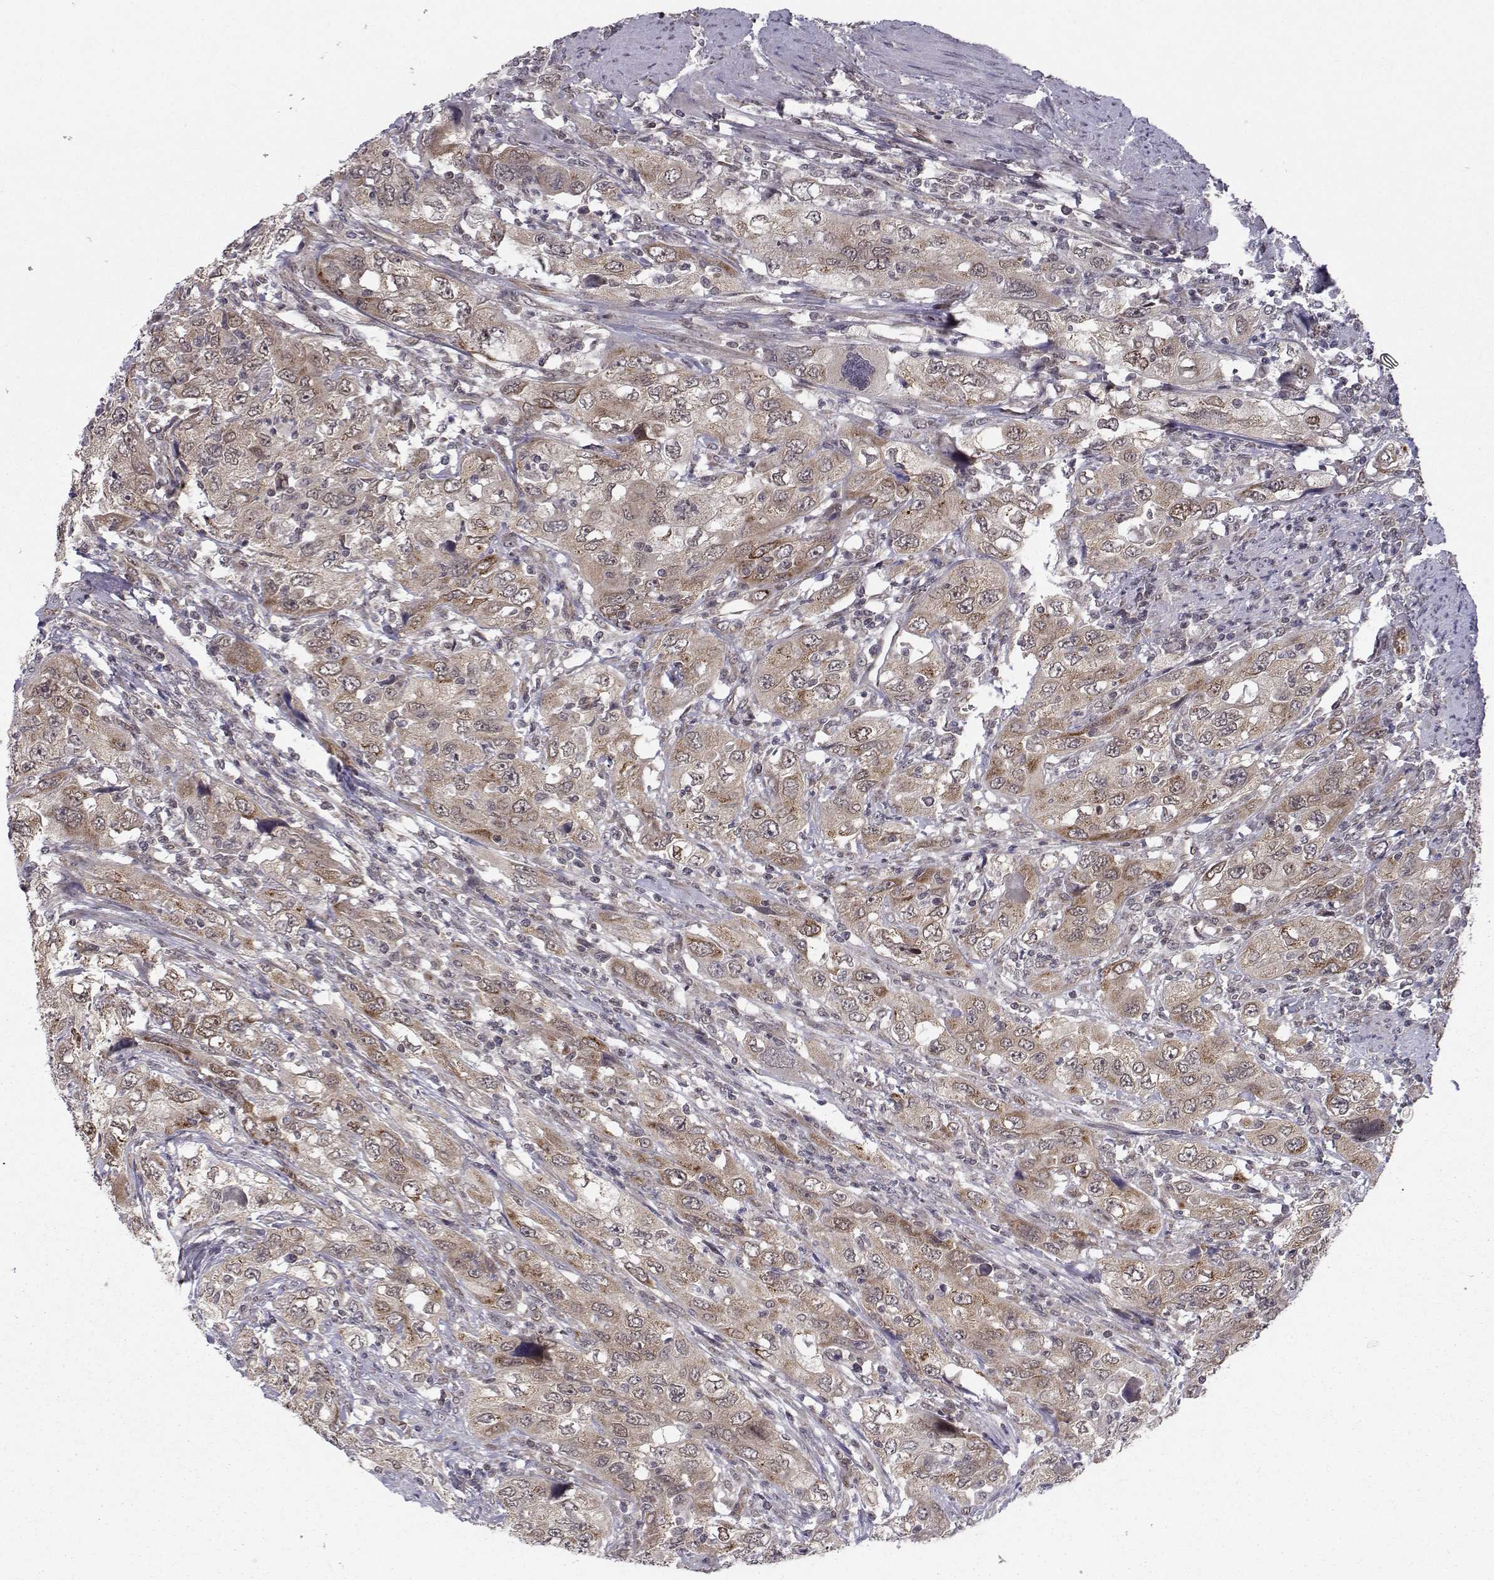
{"staining": {"intensity": "moderate", "quantity": "25%-75%", "location": "cytoplasmic/membranous"}, "tissue": "urothelial cancer", "cell_type": "Tumor cells", "image_type": "cancer", "snomed": [{"axis": "morphology", "description": "Urothelial carcinoma, High grade"}, {"axis": "topography", "description": "Urinary bladder"}], "caption": "Human high-grade urothelial carcinoma stained with a brown dye demonstrates moderate cytoplasmic/membranous positive positivity in approximately 25%-75% of tumor cells.", "gene": "PKN2", "patient": {"sex": "male", "age": 76}}